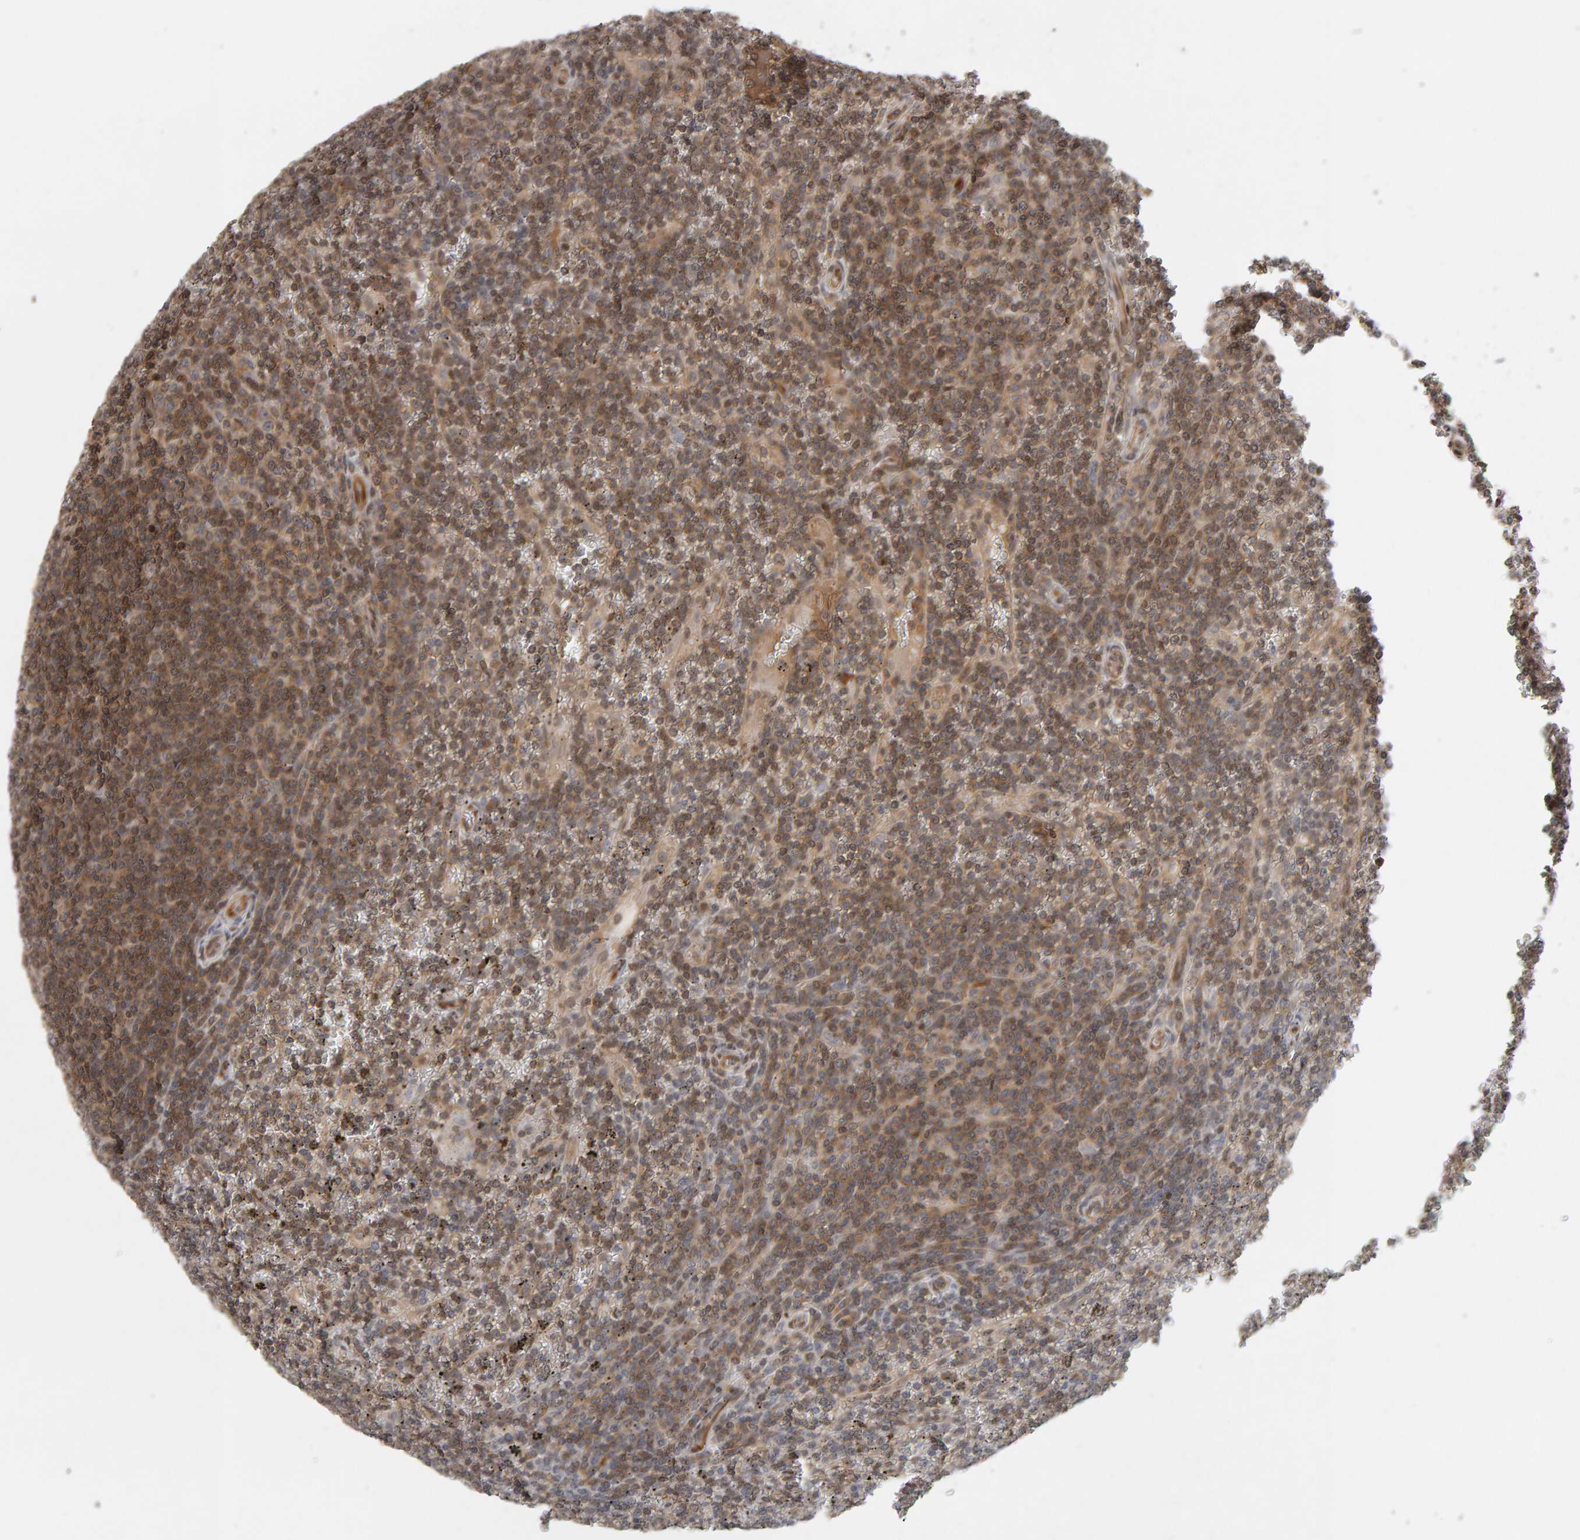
{"staining": {"intensity": "moderate", "quantity": ">75%", "location": "cytoplasmic/membranous,nuclear"}, "tissue": "lymphoma", "cell_type": "Tumor cells", "image_type": "cancer", "snomed": [{"axis": "morphology", "description": "Malignant lymphoma, non-Hodgkin's type, Low grade"}, {"axis": "topography", "description": "Spleen"}], "caption": "This photomicrograph reveals immunohistochemistry (IHC) staining of low-grade malignant lymphoma, non-Hodgkin's type, with medium moderate cytoplasmic/membranous and nuclear positivity in approximately >75% of tumor cells.", "gene": "TEFM", "patient": {"sex": "female", "age": 19}}